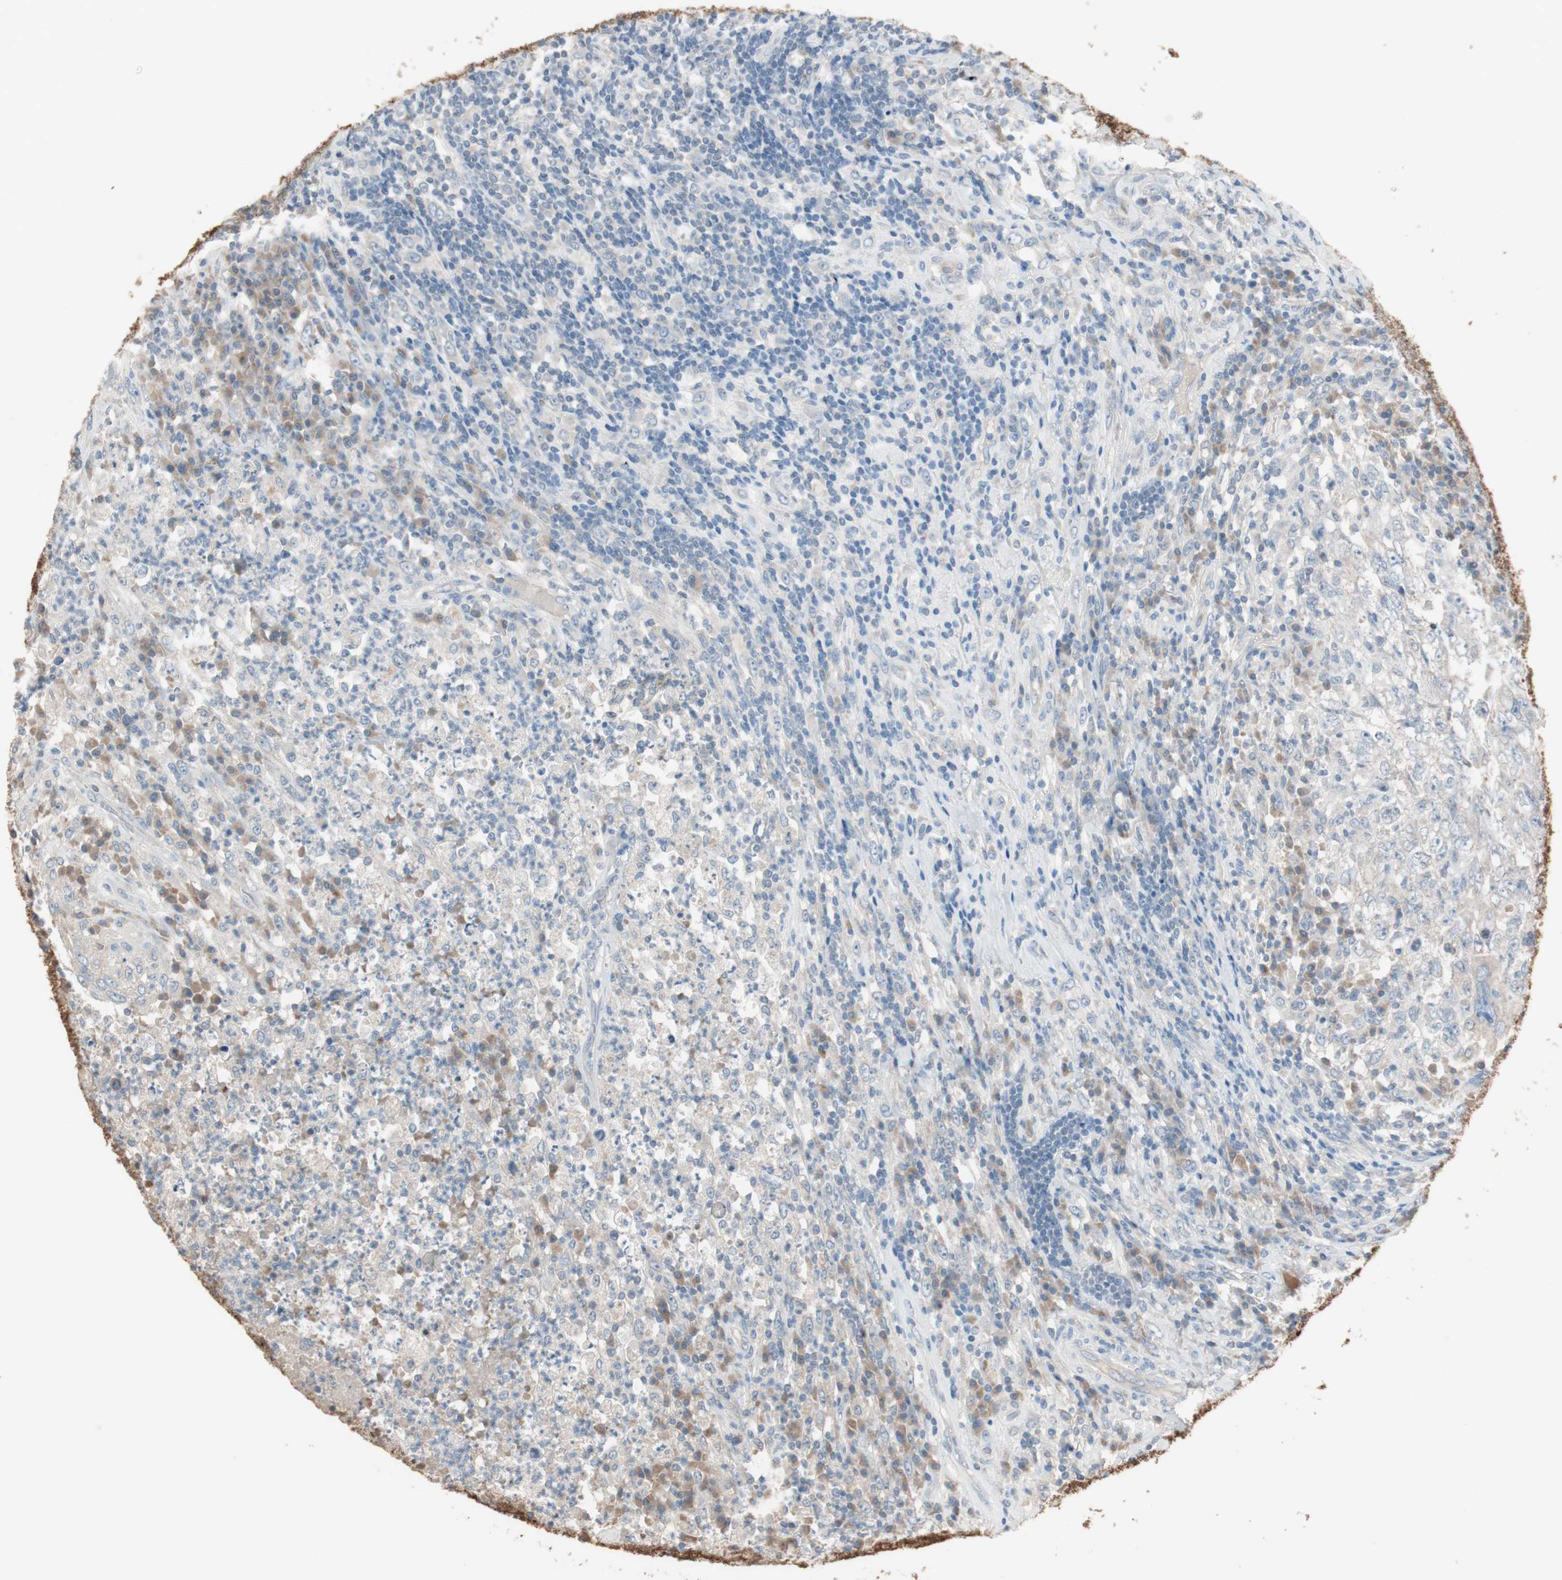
{"staining": {"intensity": "negative", "quantity": "none", "location": "none"}, "tissue": "testis cancer", "cell_type": "Tumor cells", "image_type": "cancer", "snomed": [{"axis": "morphology", "description": "Necrosis, NOS"}, {"axis": "morphology", "description": "Carcinoma, Embryonal, NOS"}, {"axis": "topography", "description": "Testis"}], "caption": "This is an immunohistochemistry (IHC) micrograph of human testis embryonal carcinoma. There is no staining in tumor cells.", "gene": "KHK", "patient": {"sex": "male", "age": 19}}